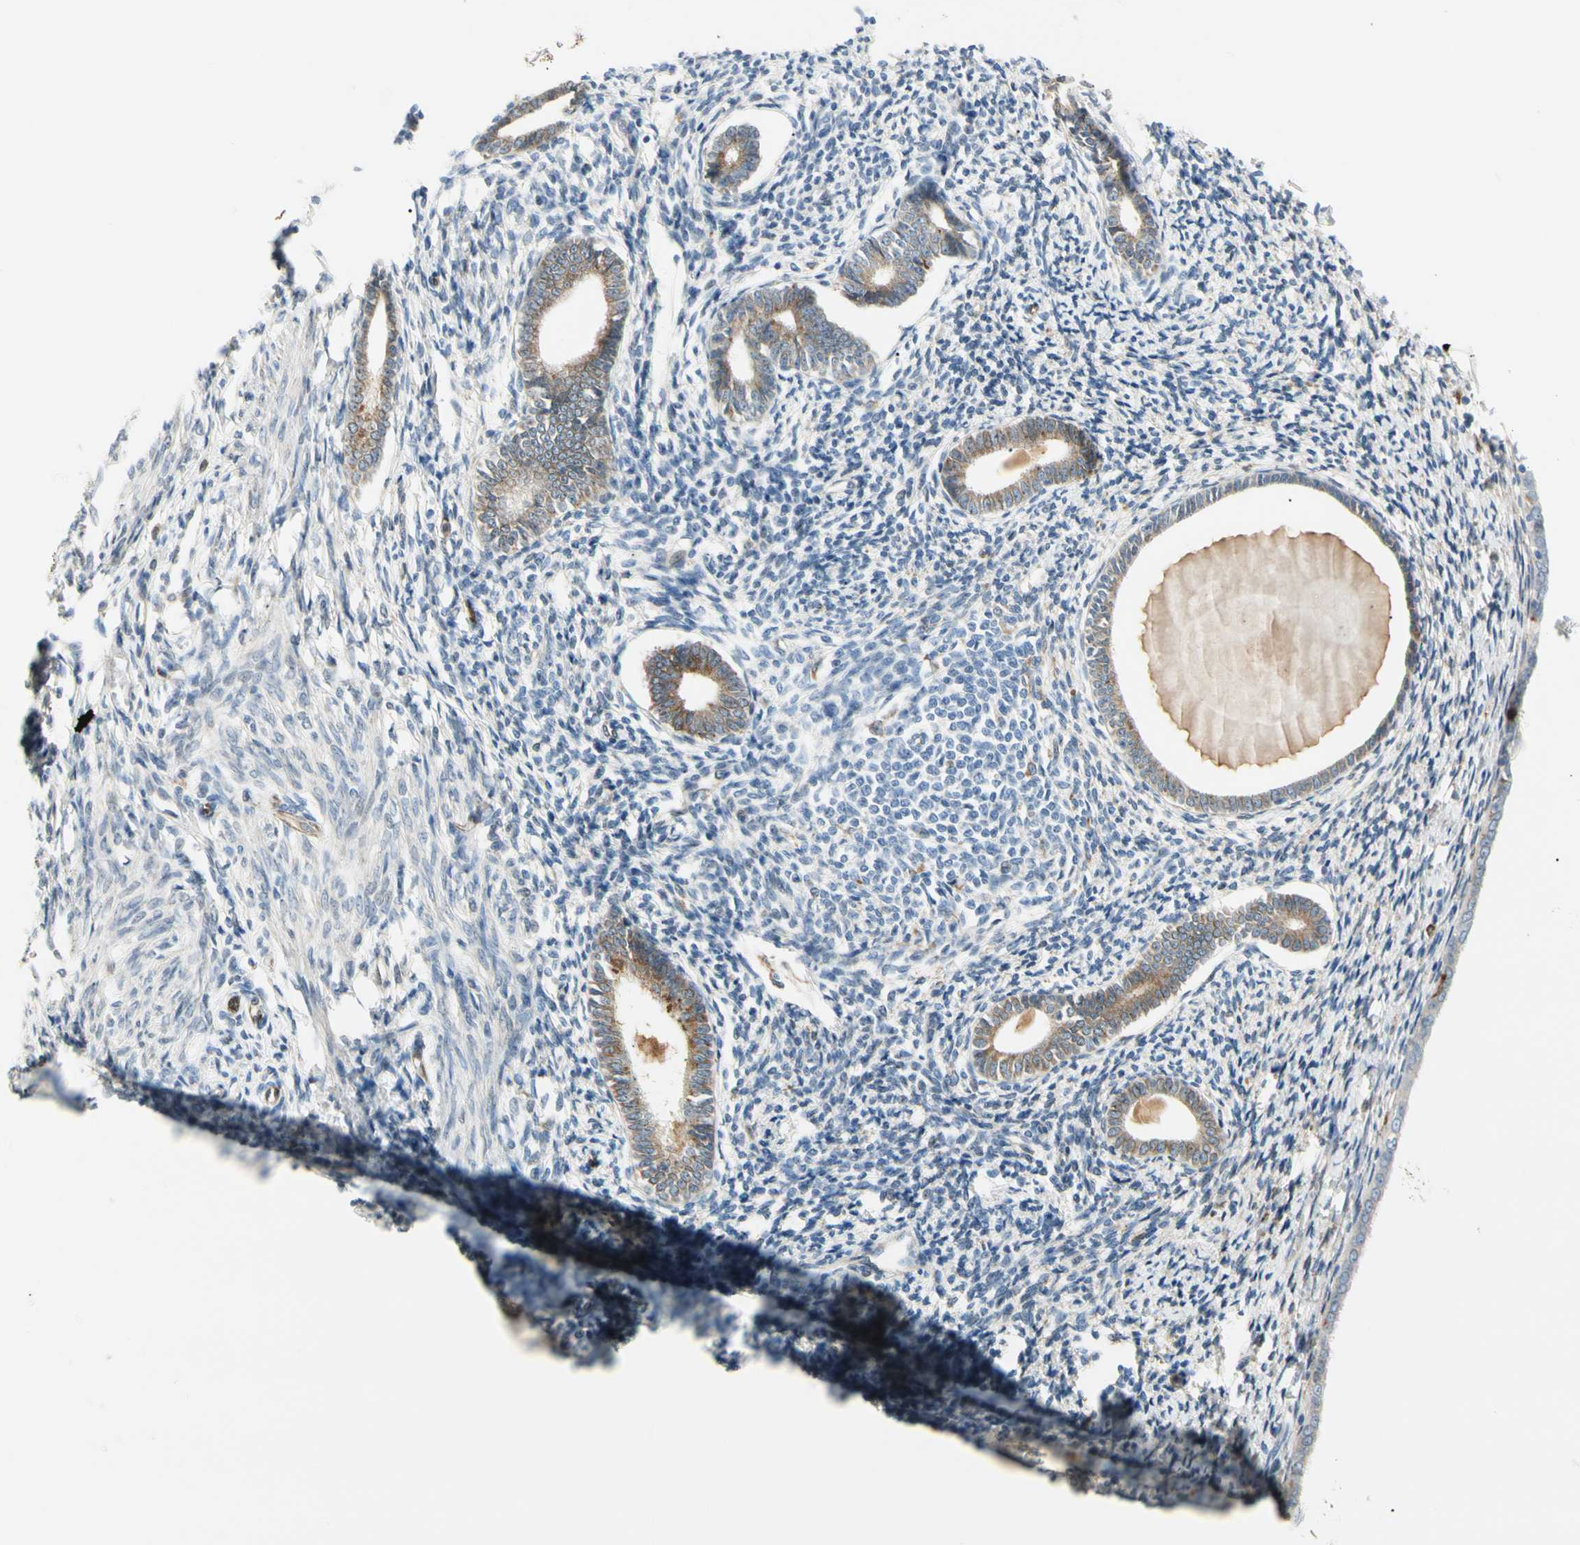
{"staining": {"intensity": "negative", "quantity": "none", "location": "none"}, "tissue": "endometrium", "cell_type": "Cells in endometrial stroma", "image_type": "normal", "snomed": [{"axis": "morphology", "description": "Normal tissue, NOS"}, {"axis": "topography", "description": "Endometrium"}], "caption": "An immunohistochemistry photomicrograph of benign endometrium is shown. There is no staining in cells in endometrial stroma of endometrium. (DAB (3,3'-diaminobenzidine) immunohistochemistry with hematoxylin counter stain).", "gene": "LPCAT2", "patient": {"sex": "female", "age": 71}}